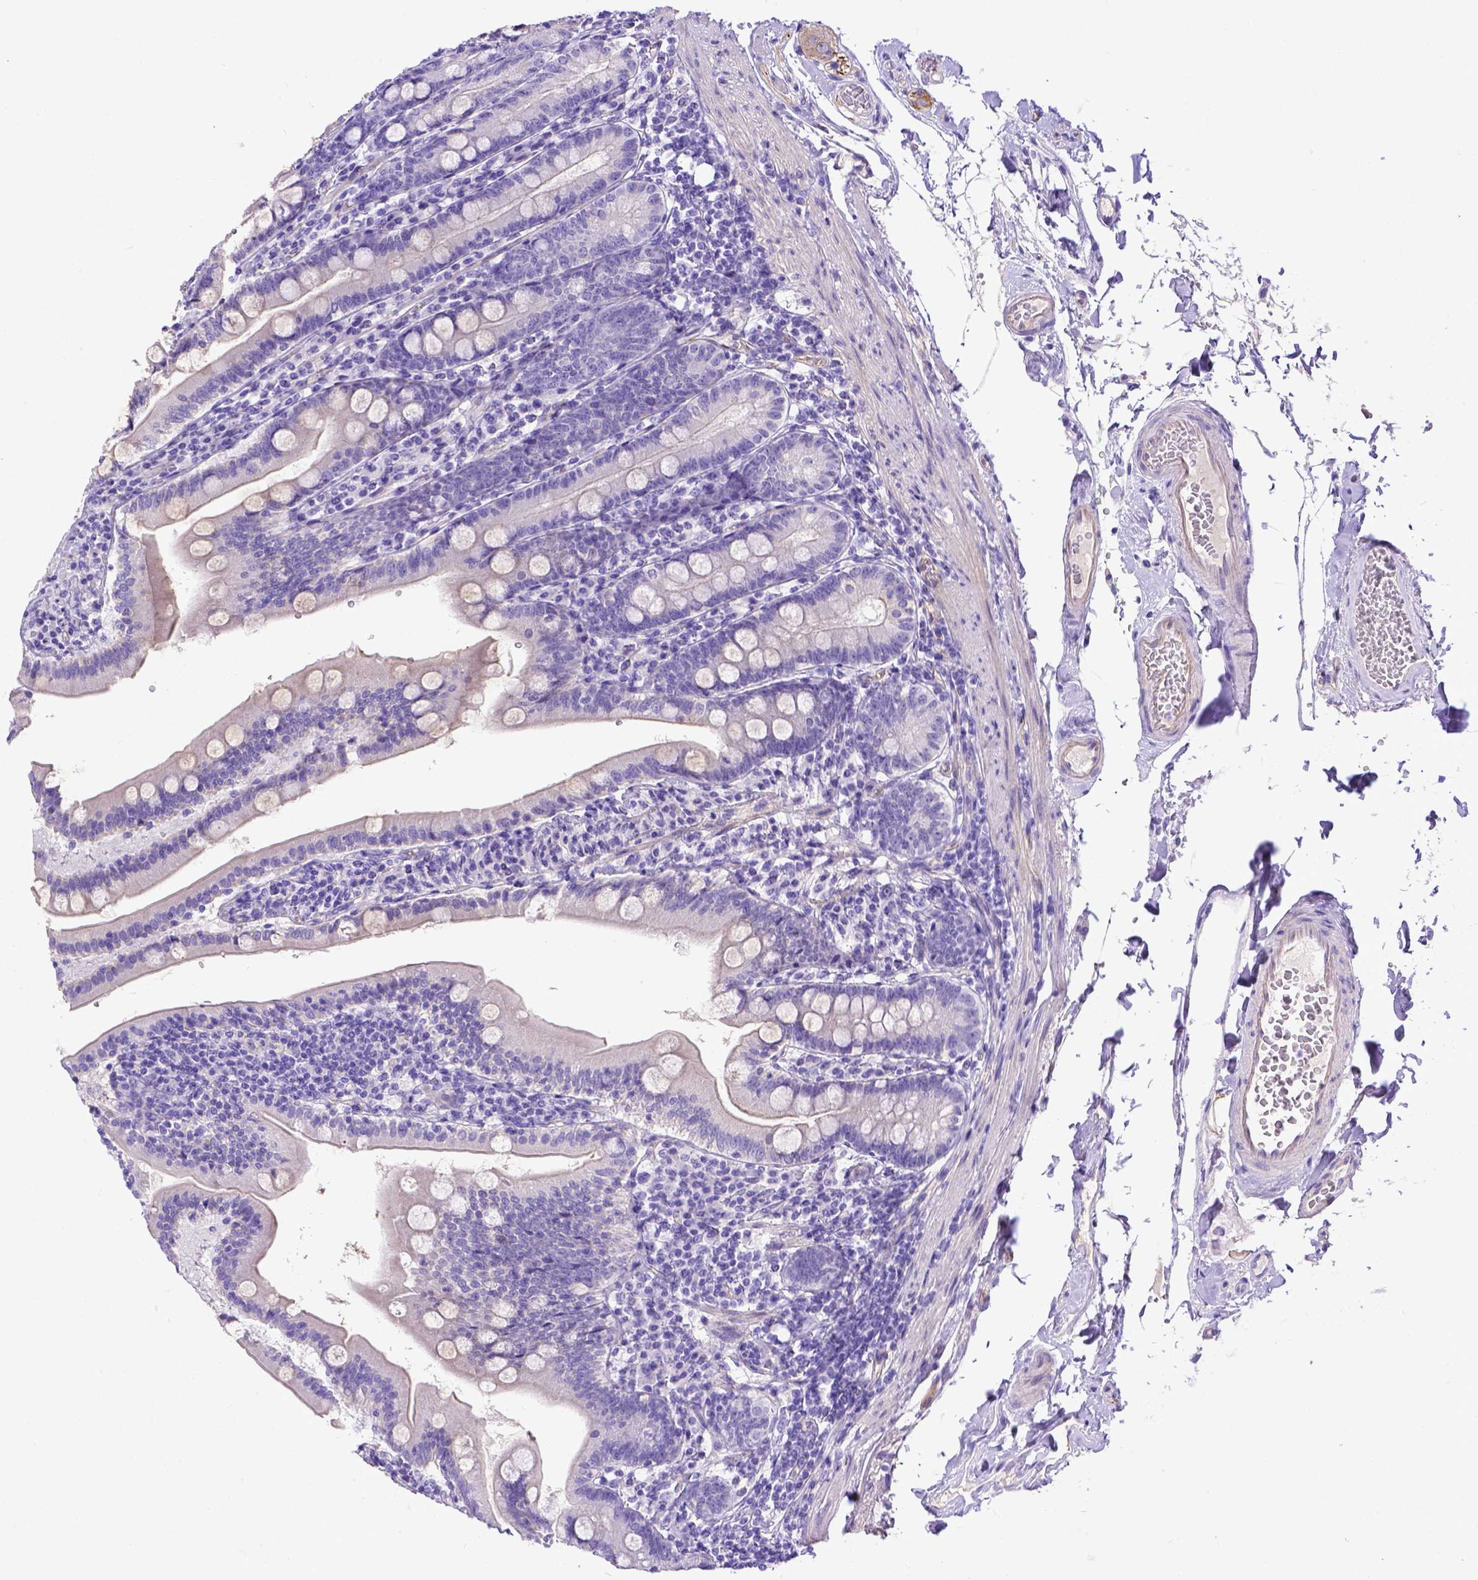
{"staining": {"intensity": "negative", "quantity": "none", "location": "none"}, "tissue": "duodenum", "cell_type": "Glandular cells", "image_type": "normal", "snomed": [{"axis": "morphology", "description": "Normal tissue, NOS"}, {"axis": "topography", "description": "Duodenum"}], "caption": "This is a photomicrograph of IHC staining of normal duodenum, which shows no positivity in glandular cells. (DAB (3,3'-diaminobenzidine) immunohistochemistry, high magnification).", "gene": "LRRC18", "patient": {"sex": "female", "age": 67}}